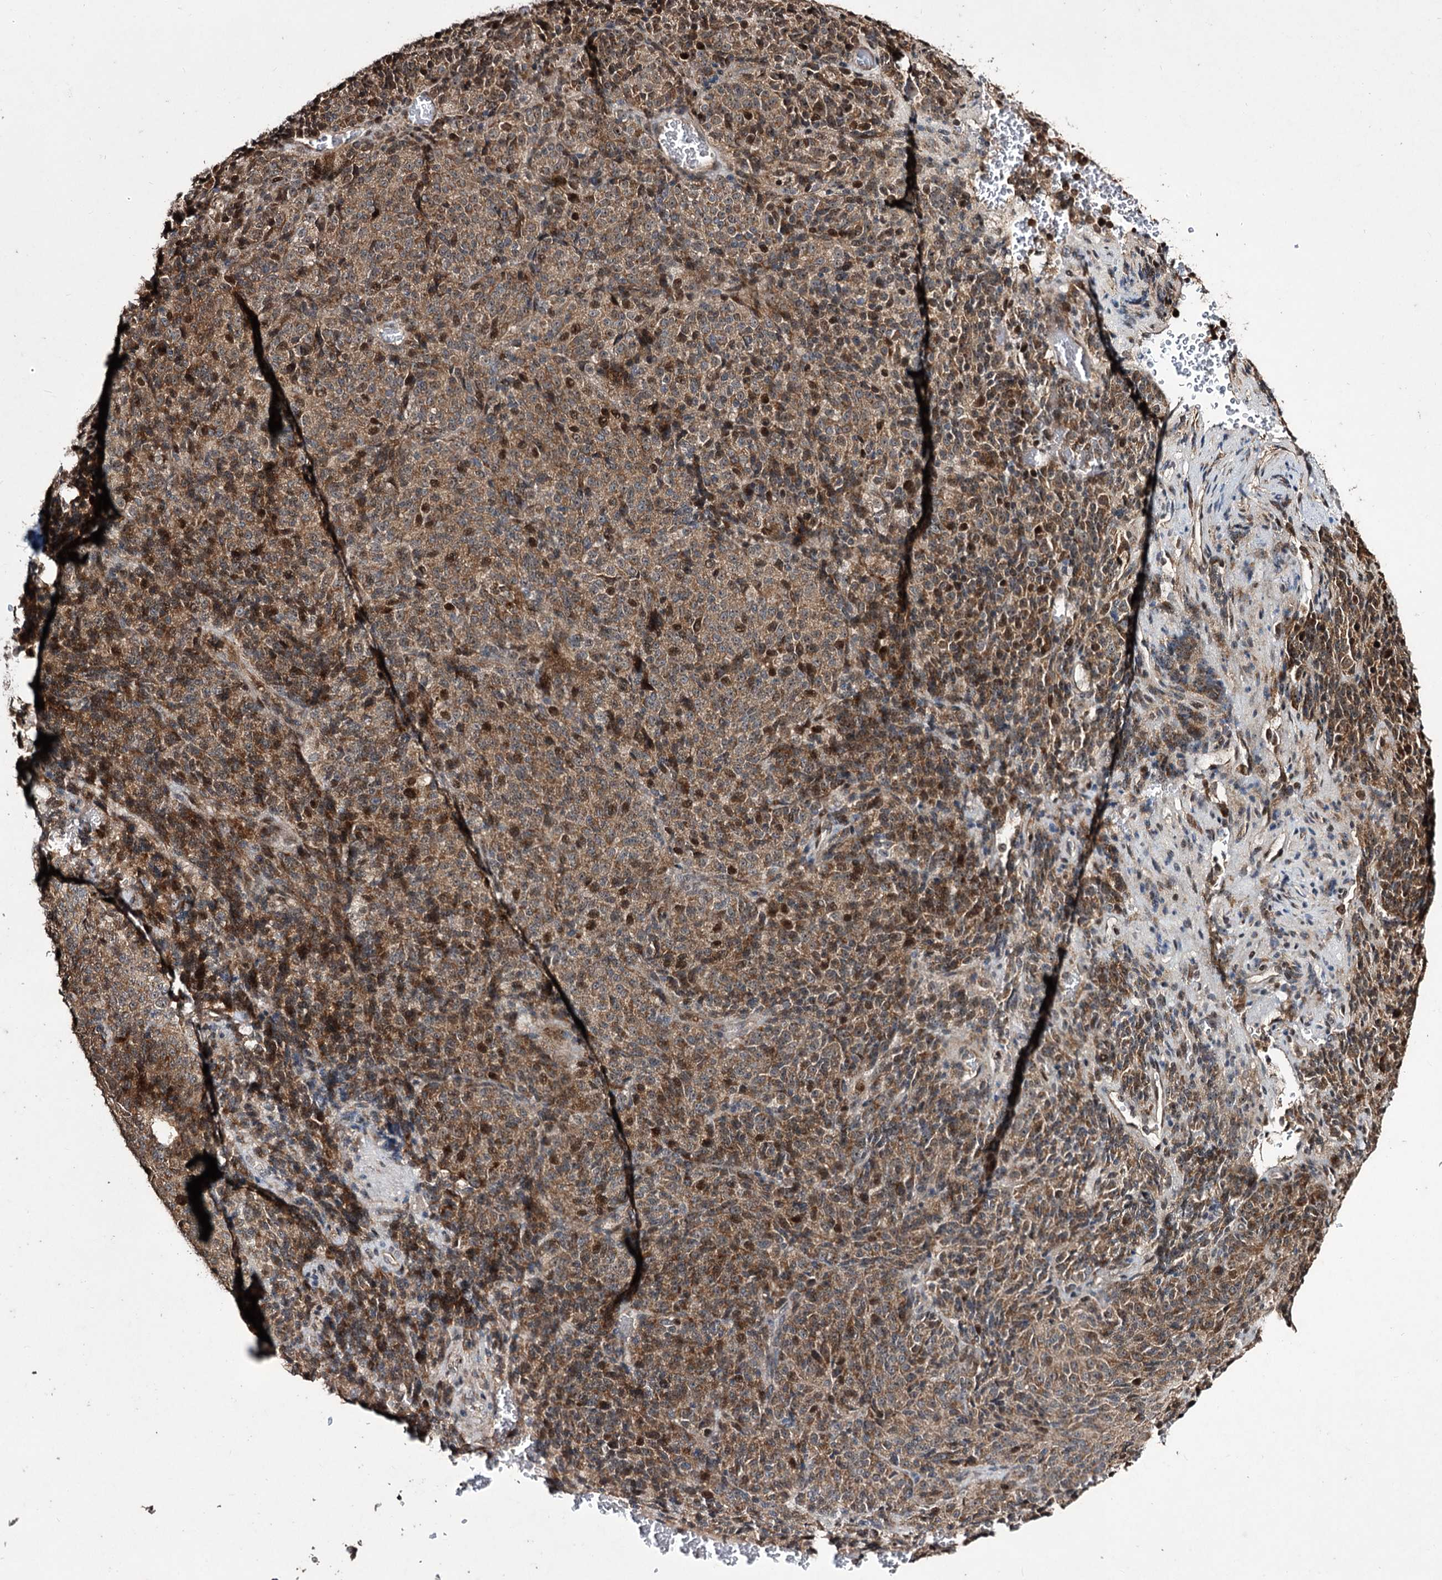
{"staining": {"intensity": "moderate", "quantity": "25%-75%", "location": "cytoplasmic/membranous,nuclear"}, "tissue": "melanoma", "cell_type": "Tumor cells", "image_type": "cancer", "snomed": [{"axis": "morphology", "description": "Malignant melanoma, Metastatic site"}, {"axis": "topography", "description": "Brain"}], "caption": "An IHC histopathology image of neoplastic tissue is shown. Protein staining in brown labels moderate cytoplasmic/membranous and nuclear positivity in malignant melanoma (metastatic site) within tumor cells.", "gene": "CPNE8", "patient": {"sex": "female", "age": 56}}